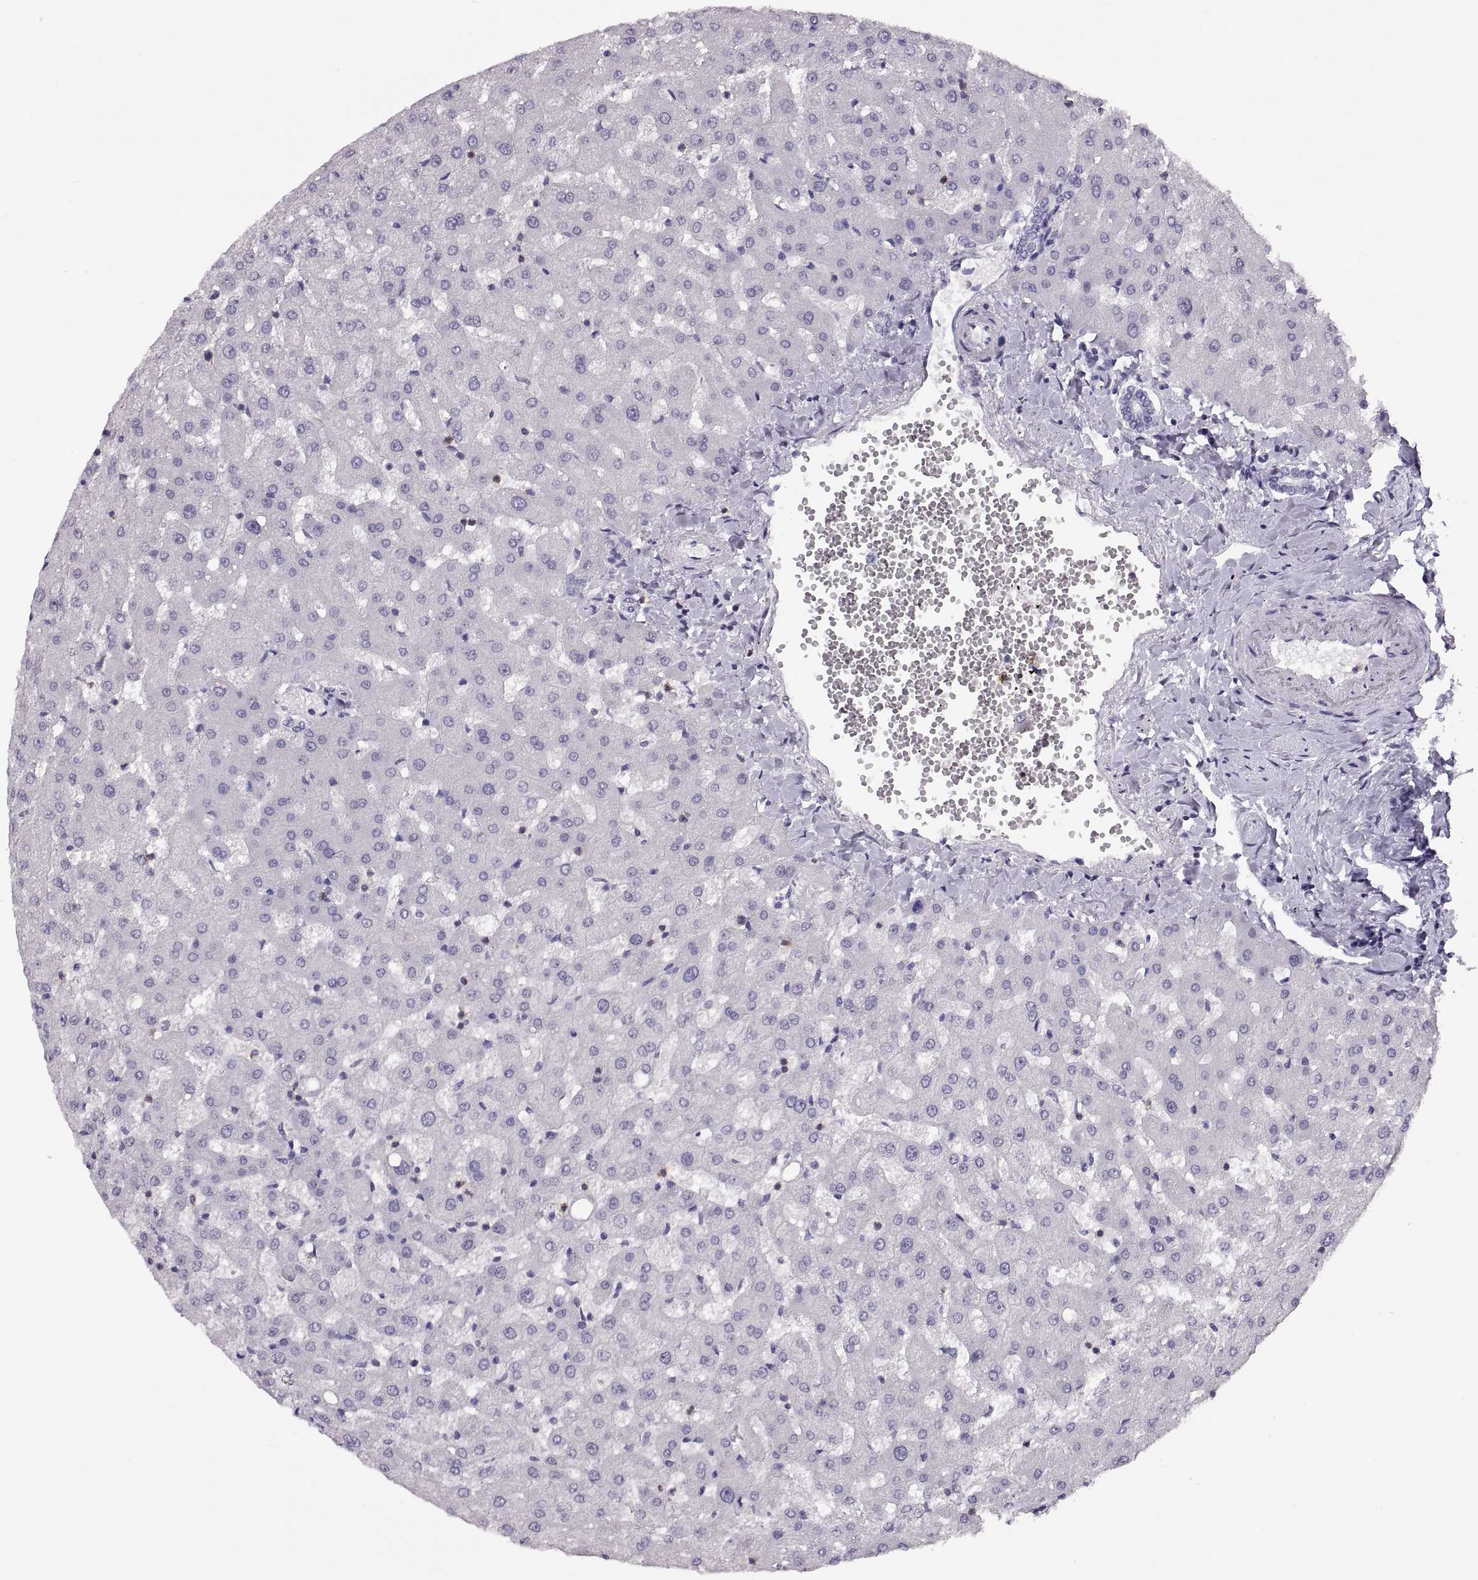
{"staining": {"intensity": "negative", "quantity": "none", "location": "none"}, "tissue": "liver", "cell_type": "Cholangiocytes", "image_type": "normal", "snomed": [{"axis": "morphology", "description": "Normal tissue, NOS"}, {"axis": "topography", "description": "Liver"}], "caption": "IHC micrograph of benign liver: human liver stained with DAB (3,3'-diaminobenzidine) displays no significant protein positivity in cholangiocytes.", "gene": "TTC21A", "patient": {"sex": "female", "age": 50}}